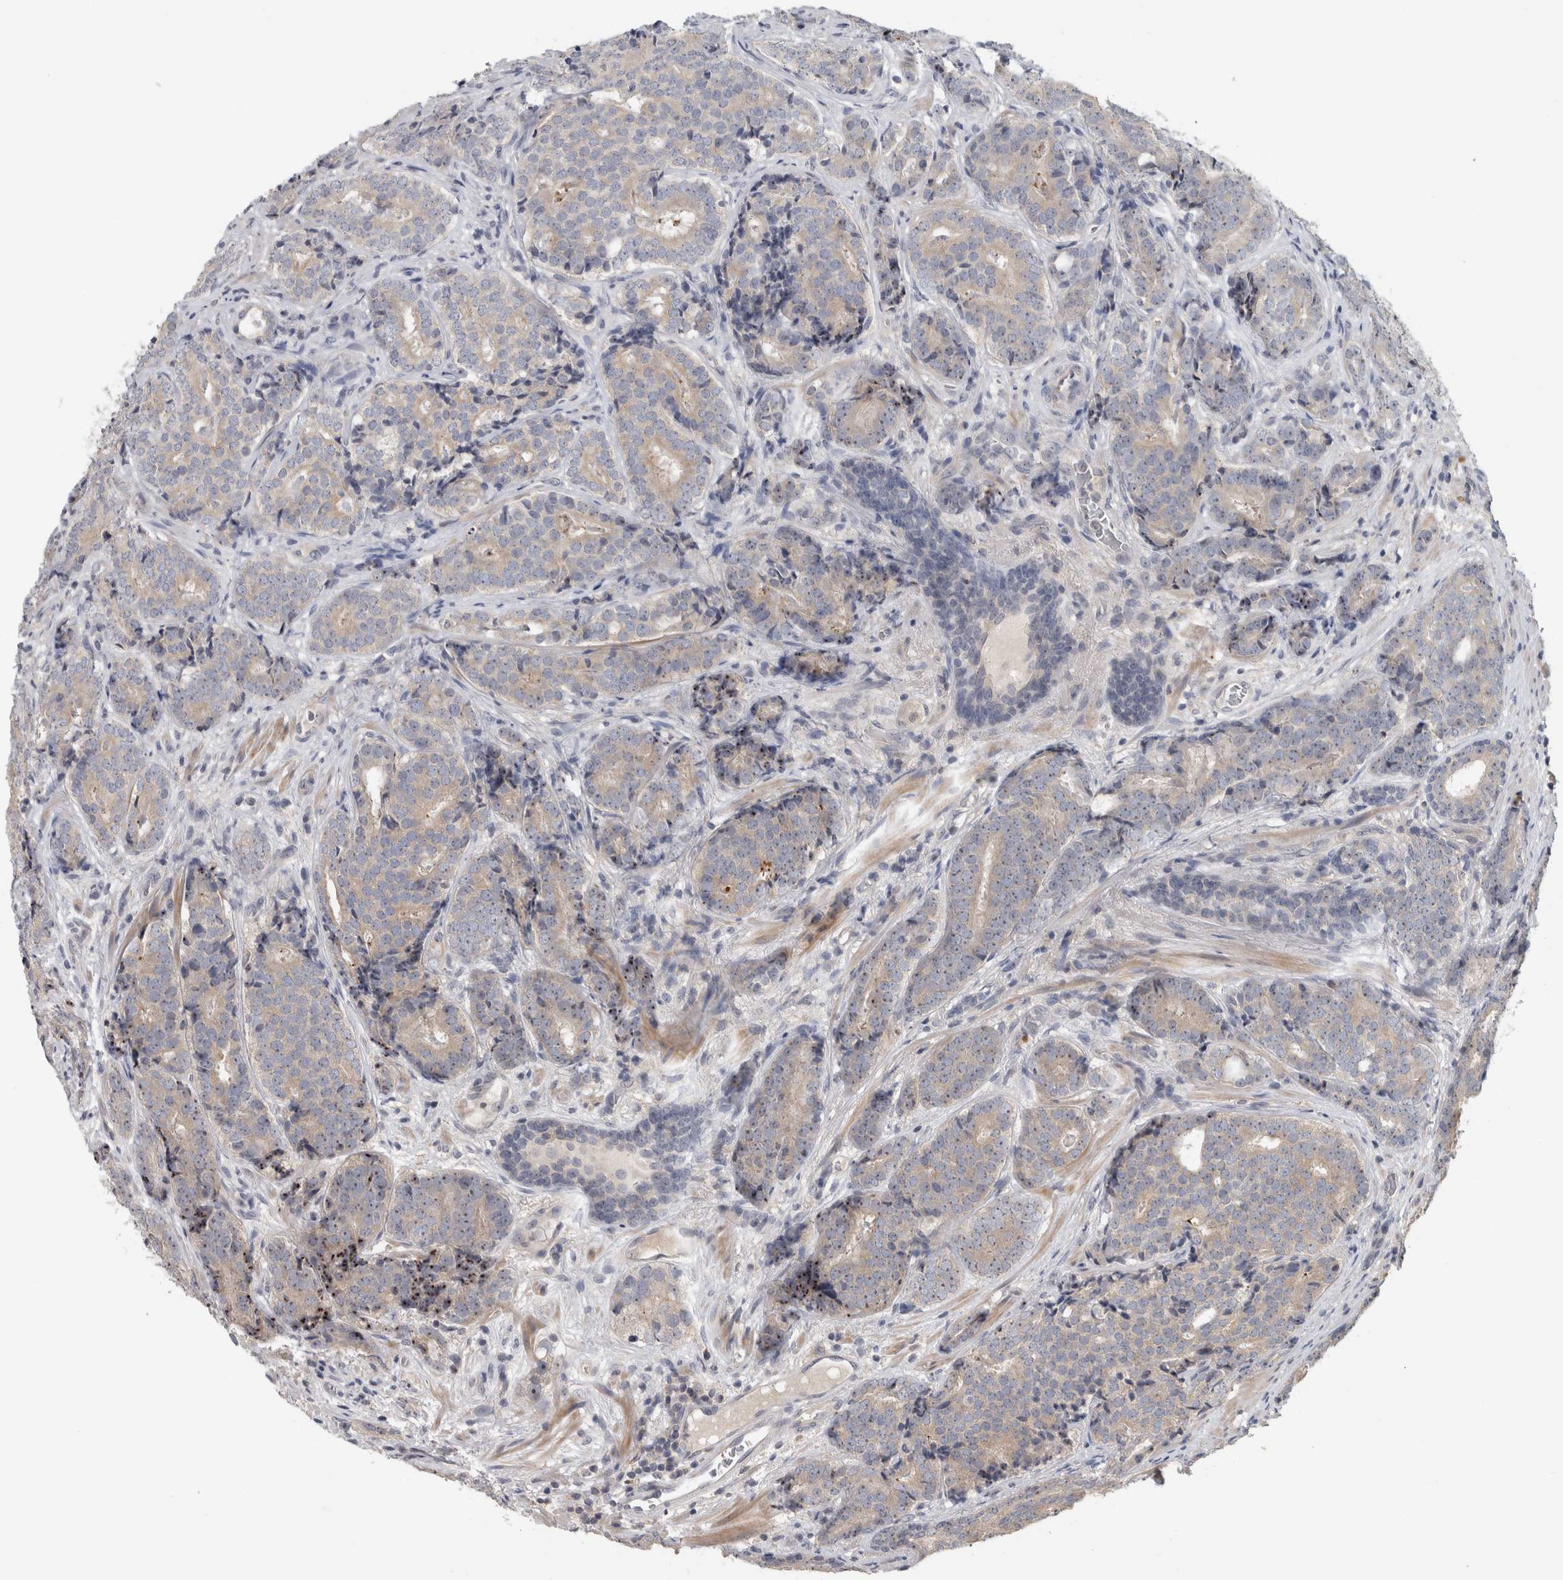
{"staining": {"intensity": "moderate", "quantity": "<25%", "location": "nuclear"}, "tissue": "prostate cancer", "cell_type": "Tumor cells", "image_type": "cancer", "snomed": [{"axis": "morphology", "description": "Adenocarcinoma, High grade"}, {"axis": "topography", "description": "Prostate"}], "caption": "Brown immunohistochemical staining in adenocarcinoma (high-grade) (prostate) displays moderate nuclear expression in approximately <25% of tumor cells.", "gene": "RBM28", "patient": {"sex": "male", "age": 56}}